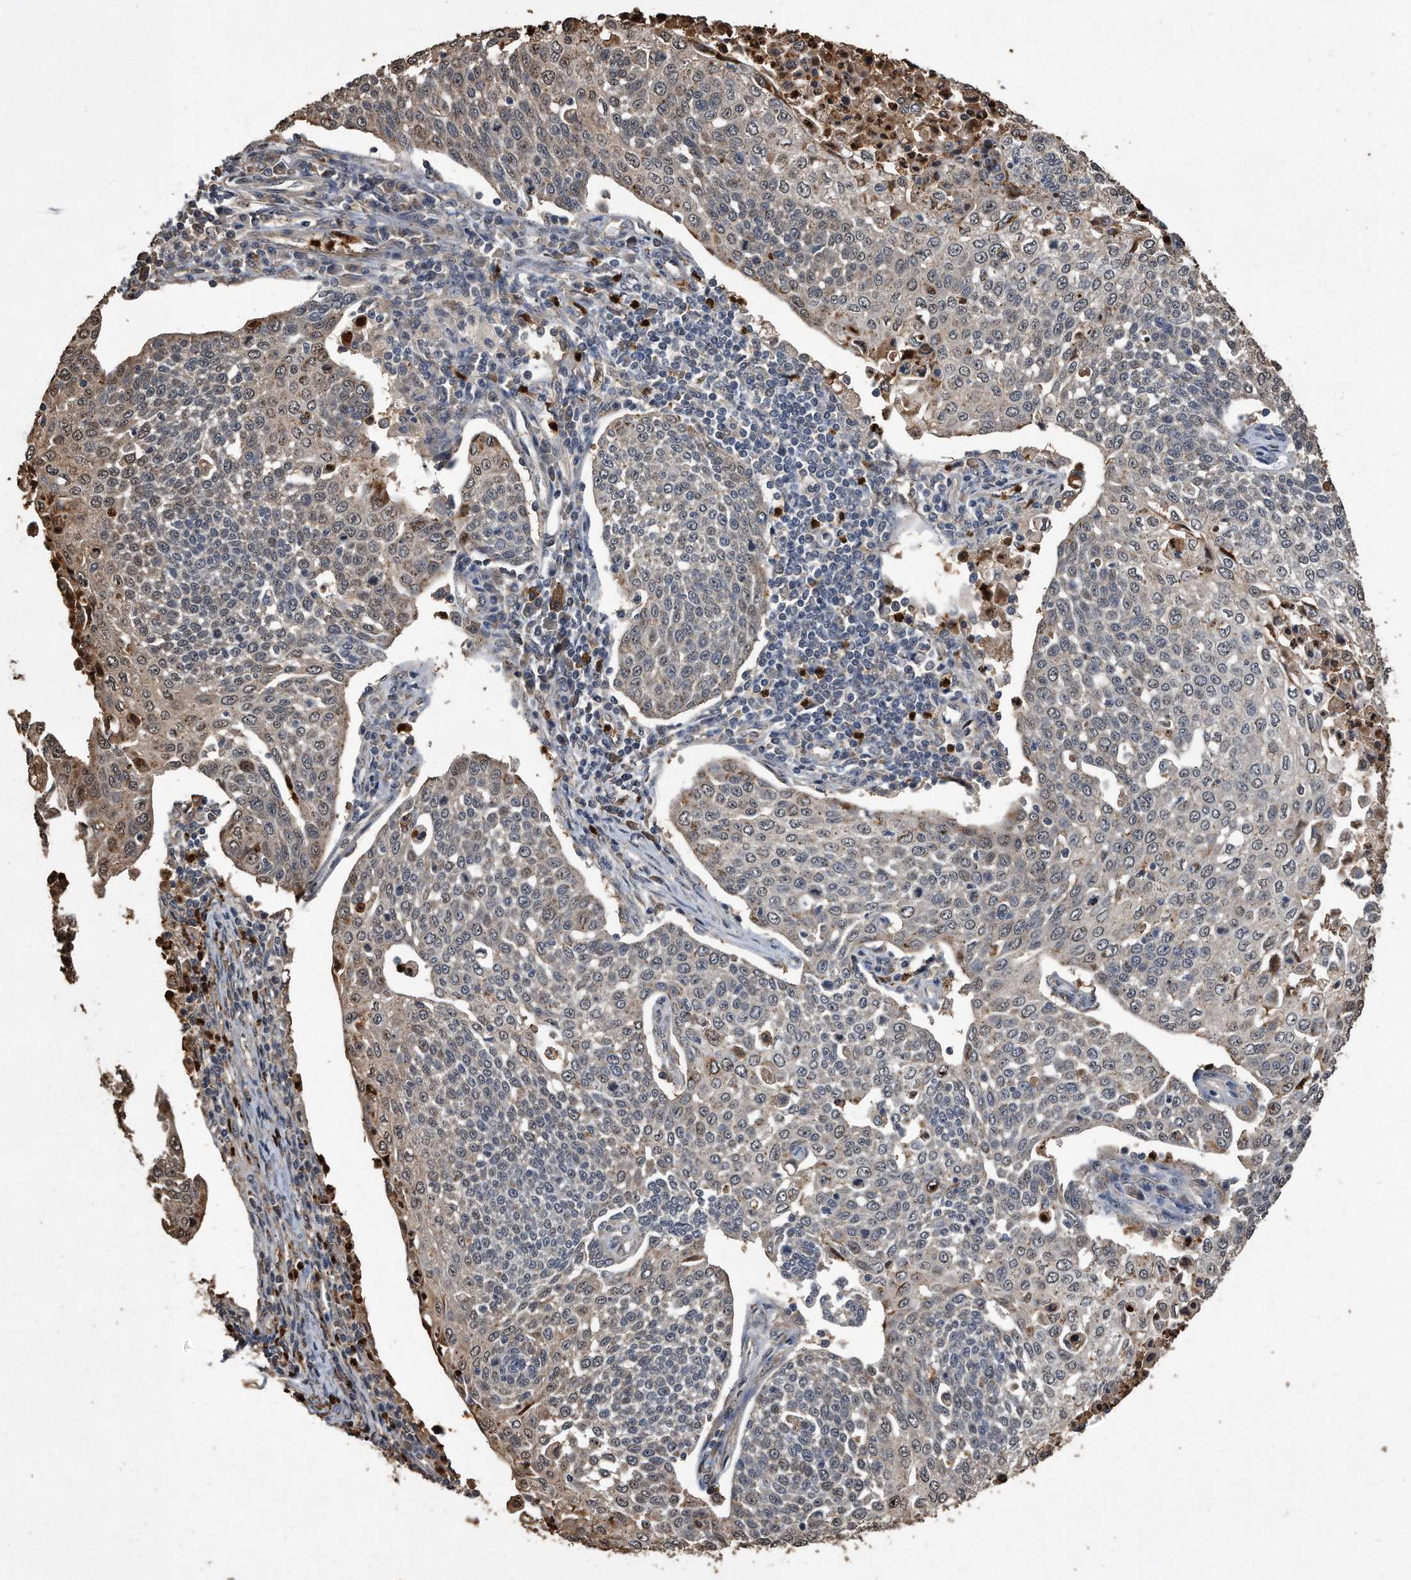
{"staining": {"intensity": "weak", "quantity": "25%-75%", "location": "cytoplasmic/membranous,nuclear"}, "tissue": "cervical cancer", "cell_type": "Tumor cells", "image_type": "cancer", "snomed": [{"axis": "morphology", "description": "Squamous cell carcinoma, NOS"}, {"axis": "topography", "description": "Cervix"}], "caption": "Cervical cancer stained for a protein (brown) reveals weak cytoplasmic/membranous and nuclear positive expression in approximately 25%-75% of tumor cells.", "gene": "PELO", "patient": {"sex": "female", "age": 34}}